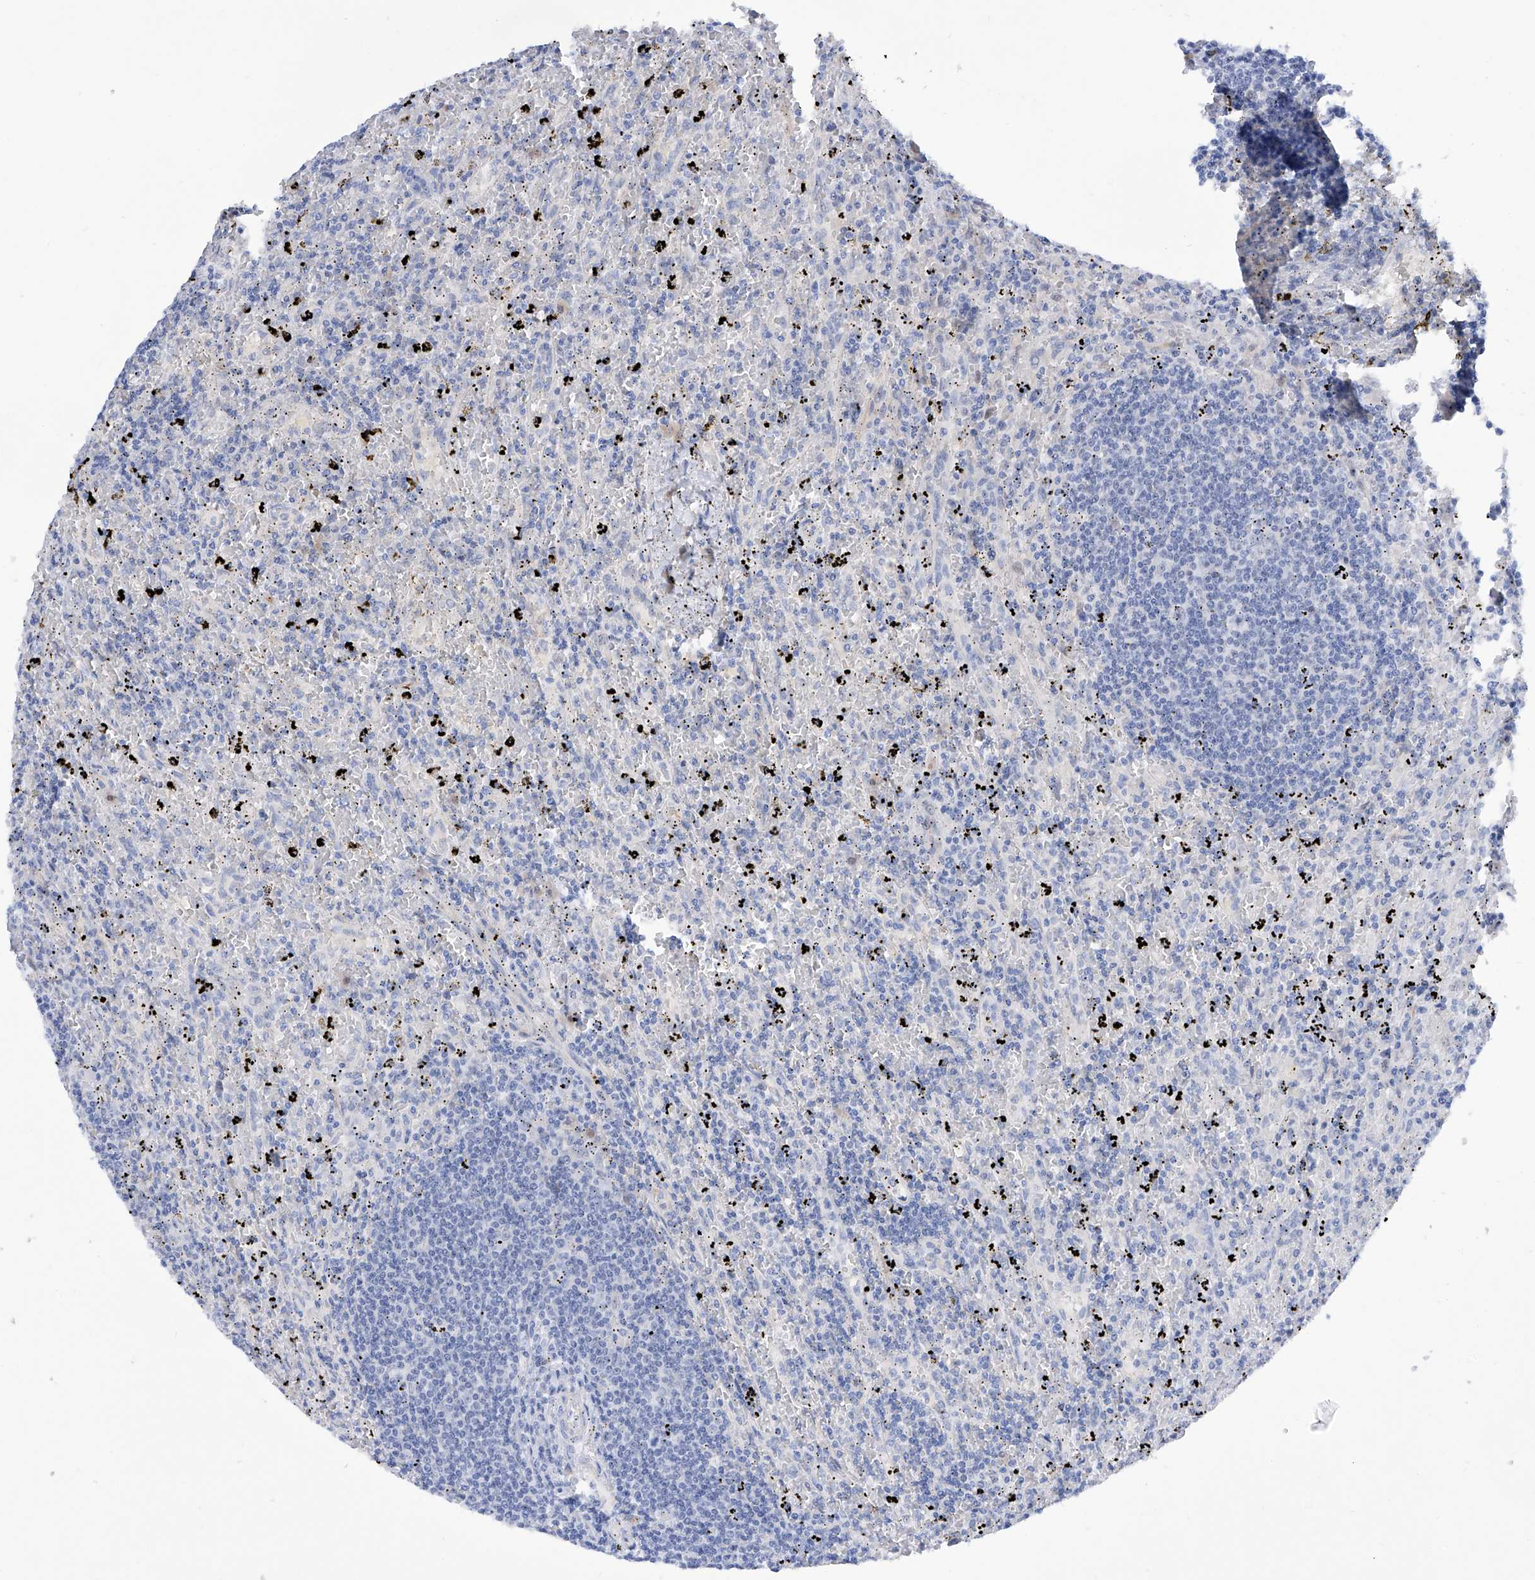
{"staining": {"intensity": "negative", "quantity": "none", "location": "none"}, "tissue": "lymphoma", "cell_type": "Tumor cells", "image_type": "cancer", "snomed": [{"axis": "morphology", "description": "Malignant lymphoma, non-Hodgkin's type, Low grade"}, {"axis": "topography", "description": "Spleen"}], "caption": "The histopathology image shows no staining of tumor cells in malignant lymphoma, non-Hodgkin's type (low-grade).", "gene": "PGM3", "patient": {"sex": "male", "age": 76}}